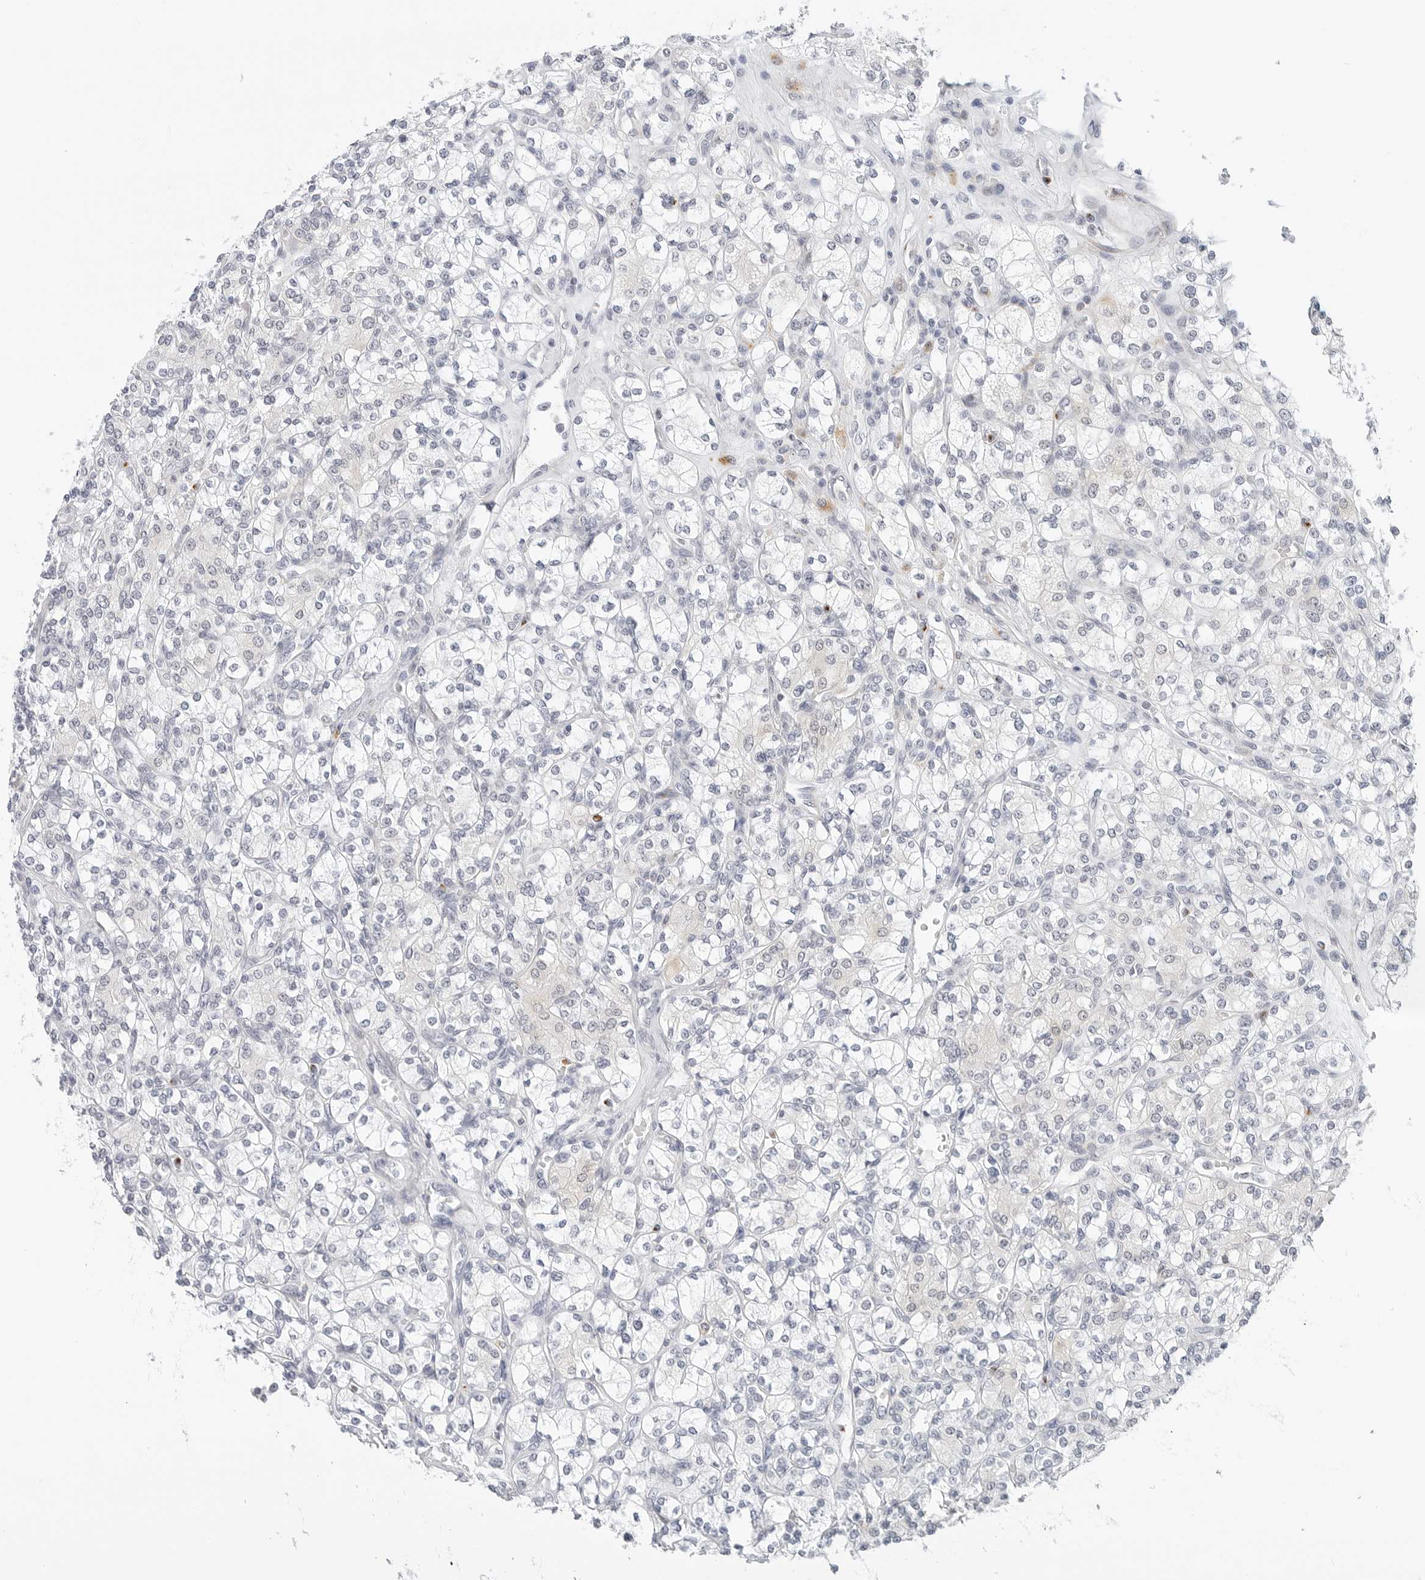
{"staining": {"intensity": "negative", "quantity": "none", "location": "none"}, "tissue": "renal cancer", "cell_type": "Tumor cells", "image_type": "cancer", "snomed": [{"axis": "morphology", "description": "Adenocarcinoma, NOS"}, {"axis": "topography", "description": "Kidney"}], "caption": "Renal cancer (adenocarcinoma) stained for a protein using immunohistochemistry displays no positivity tumor cells.", "gene": "TSEN2", "patient": {"sex": "male", "age": 77}}